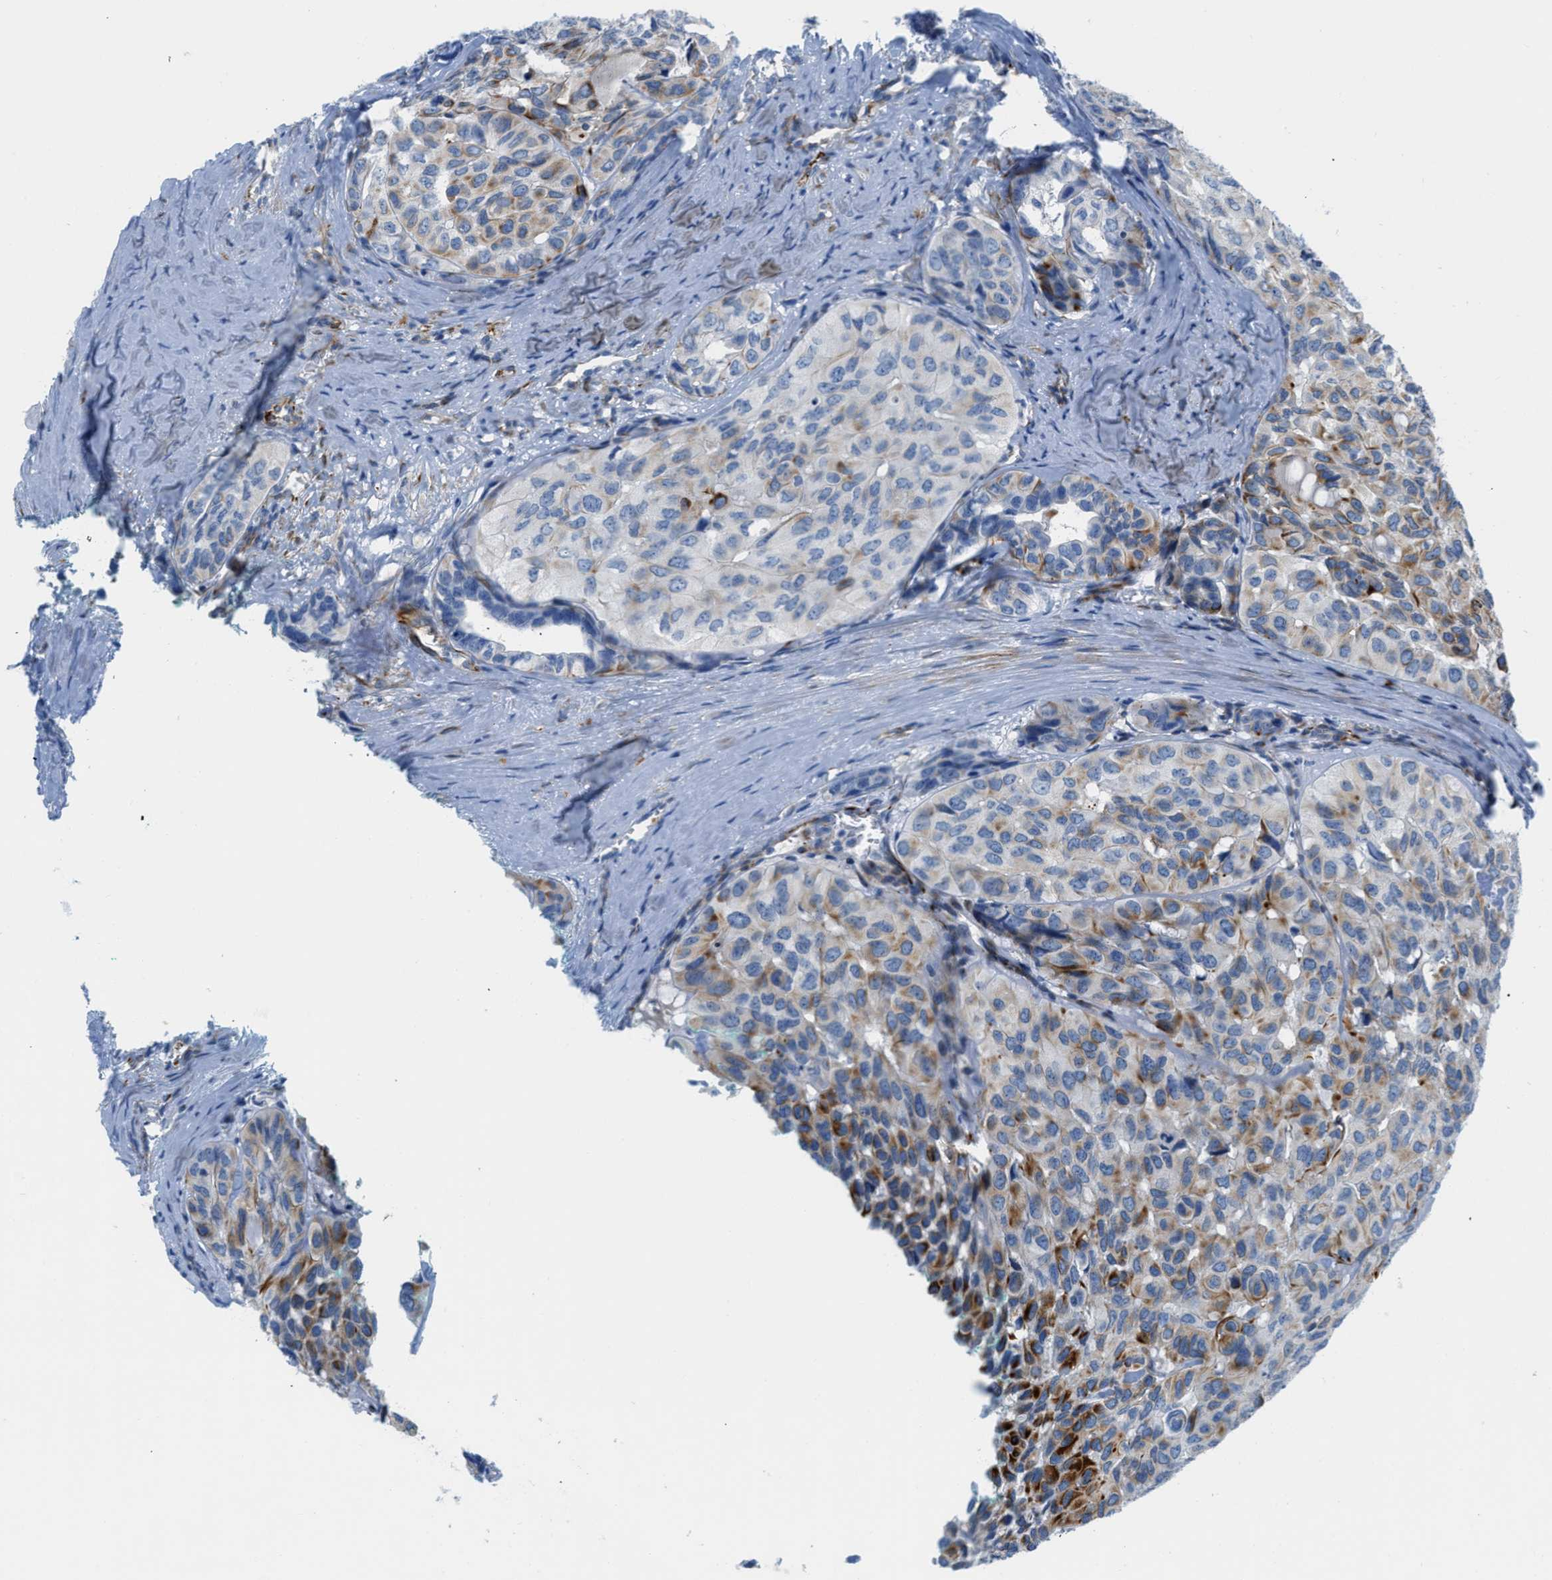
{"staining": {"intensity": "moderate", "quantity": "25%-75%", "location": "cytoplasmic/membranous"}, "tissue": "head and neck cancer", "cell_type": "Tumor cells", "image_type": "cancer", "snomed": [{"axis": "morphology", "description": "Adenocarcinoma, NOS"}, {"axis": "topography", "description": "Salivary gland, NOS"}, {"axis": "topography", "description": "Head-Neck"}], "caption": "Head and neck cancer stained with DAB (3,3'-diaminobenzidine) IHC exhibits medium levels of moderate cytoplasmic/membranous staining in about 25%-75% of tumor cells. (Stains: DAB (3,3'-diaminobenzidine) in brown, nuclei in blue, Microscopy: brightfield microscopy at high magnification).", "gene": "XCR1", "patient": {"sex": "female", "age": 76}}